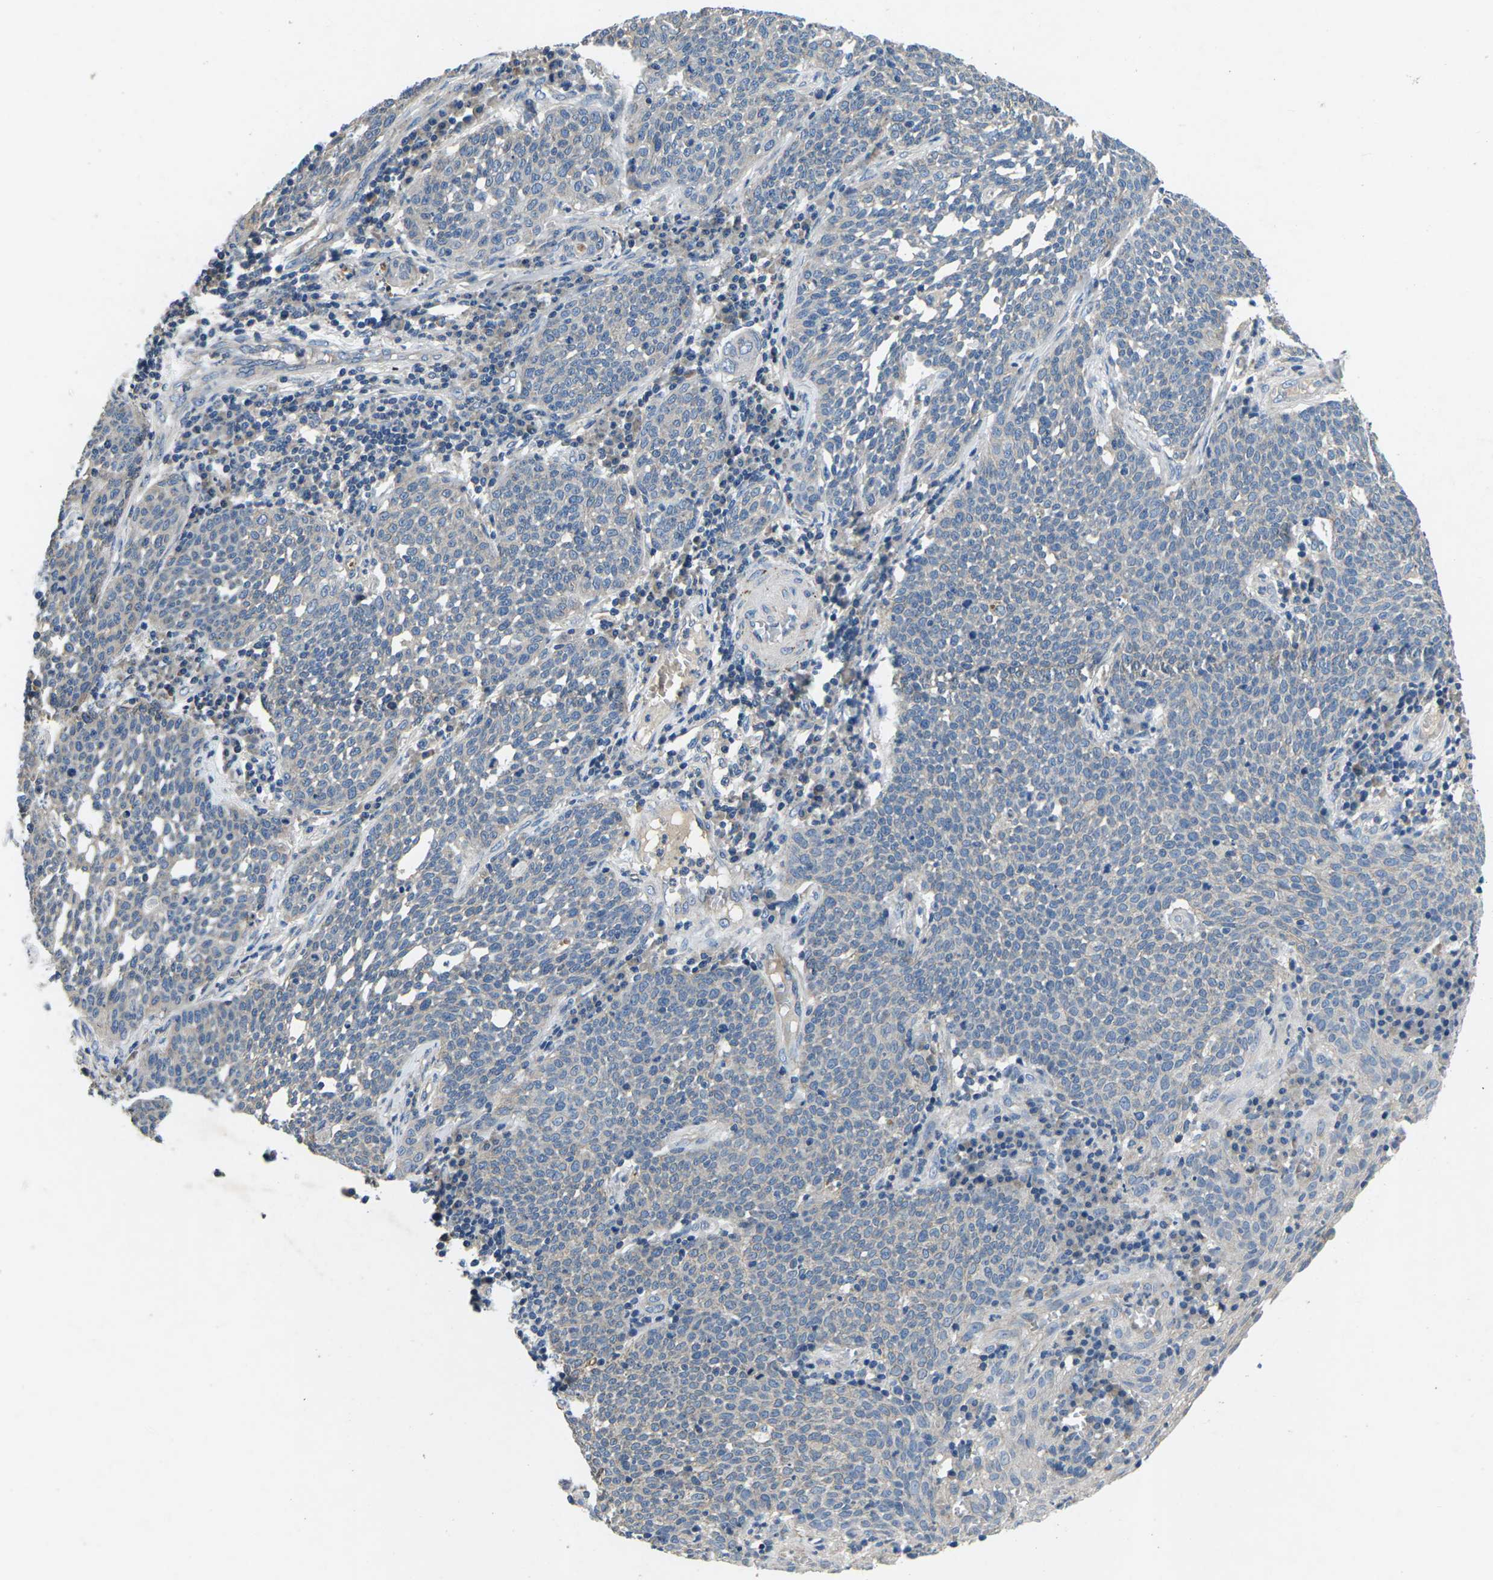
{"staining": {"intensity": "negative", "quantity": "none", "location": "none"}, "tissue": "cervical cancer", "cell_type": "Tumor cells", "image_type": "cancer", "snomed": [{"axis": "morphology", "description": "Squamous cell carcinoma, NOS"}, {"axis": "topography", "description": "Cervix"}], "caption": "Protein analysis of cervical cancer exhibits no significant positivity in tumor cells.", "gene": "PDCD6IP", "patient": {"sex": "female", "age": 34}}